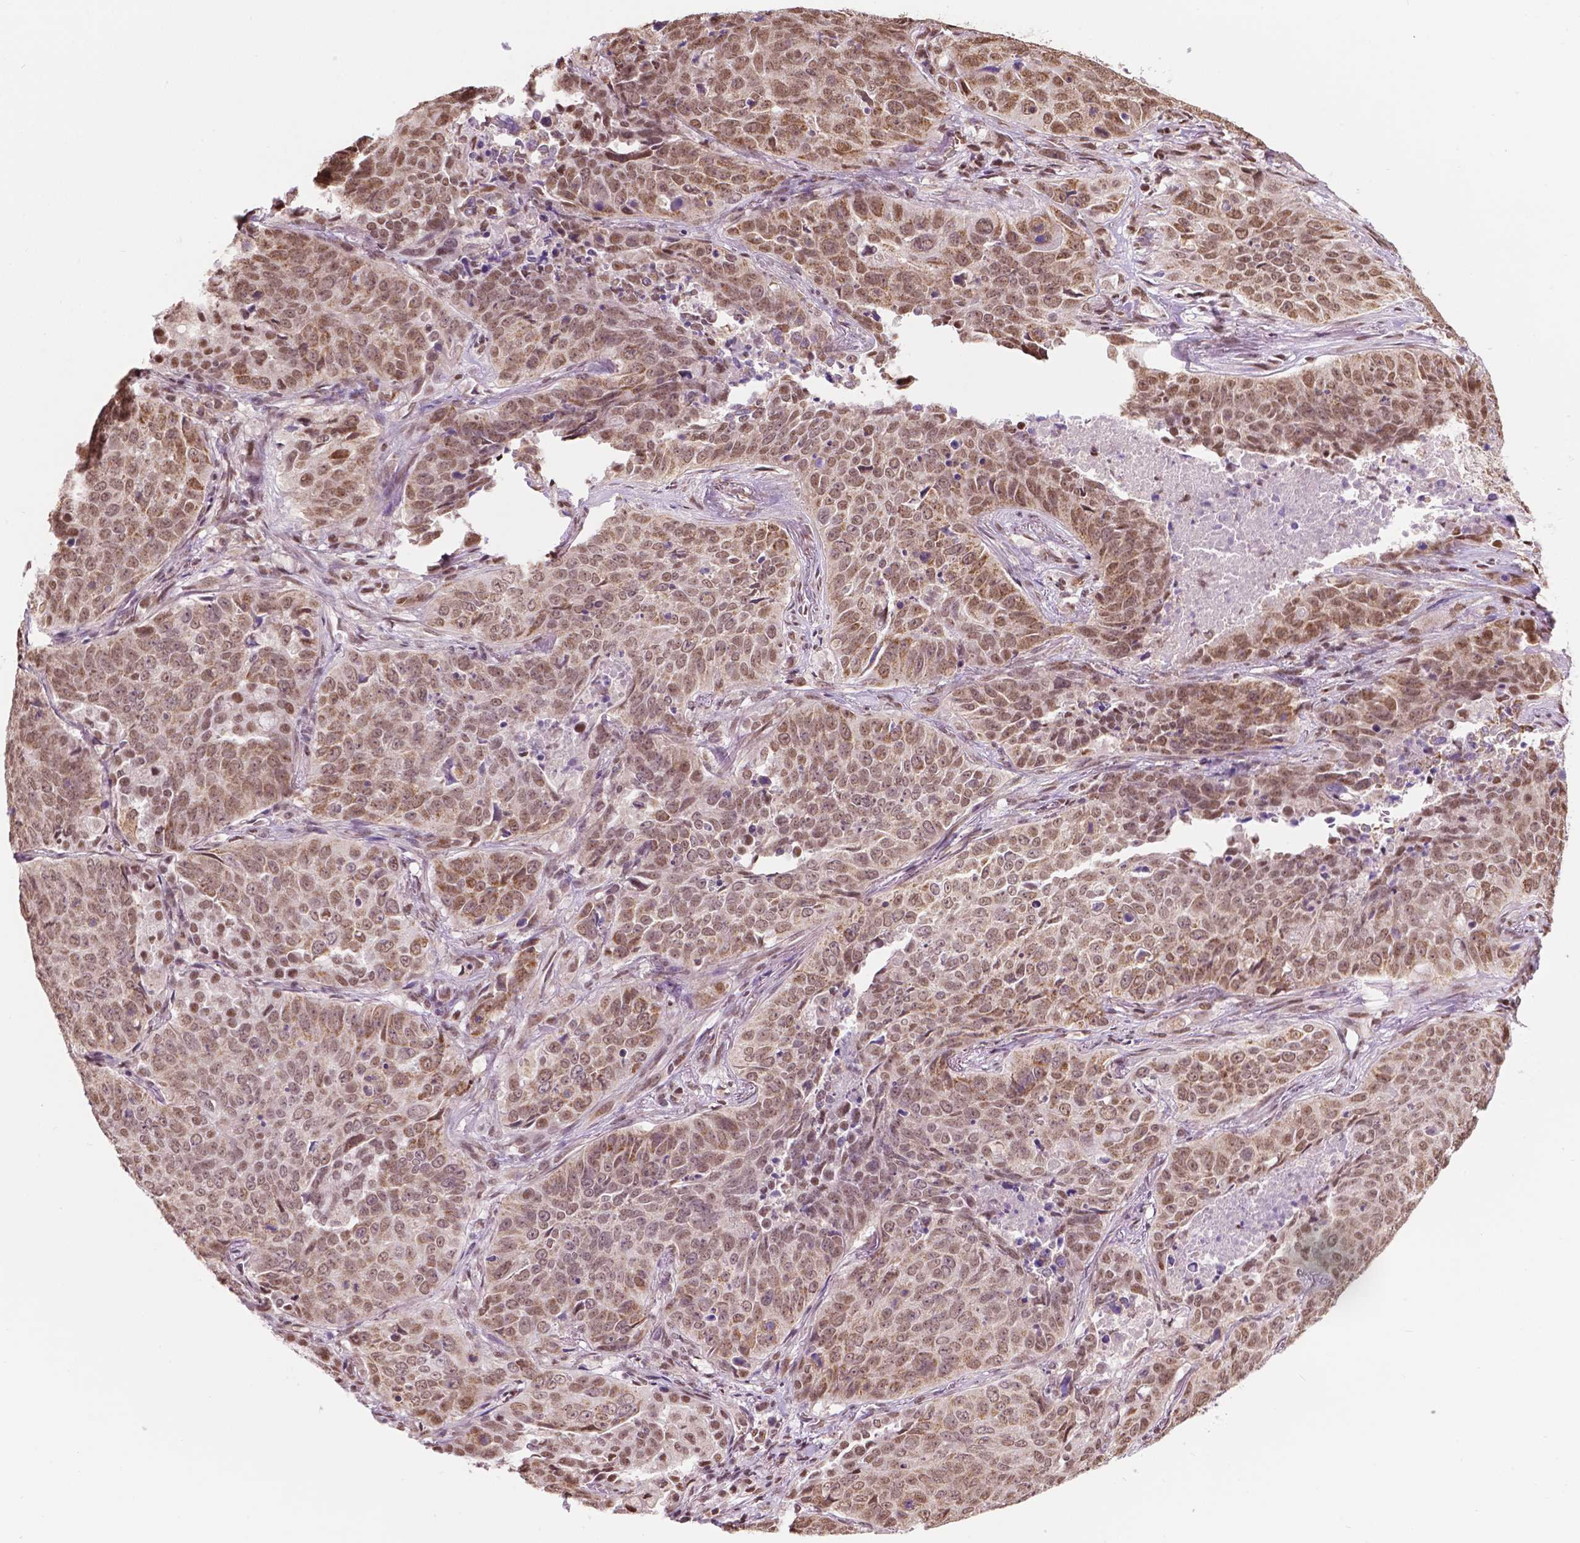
{"staining": {"intensity": "moderate", "quantity": ">75%", "location": "cytoplasmic/membranous,nuclear"}, "tissue": "lung cancer", "cell_type": "Tumor cells", "image_type": "cancer", "snomed": [{"axis": "morphology", "description": "Normal tissue, NOS"}, {"axis": "morphology", "description": "Squamous cell carcinoma, NOS"}, {"axis": "topography", "description": "Bronchus"}, {"axis": "topography", "description": "Lung"}], "caption": "The photomicrograph displays staining of lung cancer, revealing moderate cytoplasmic/membranous and nuclear protein positivity (brown color) within tumor cells.", "gene": "COL23A1", "patient": {"sex": "male", "age": 64}}